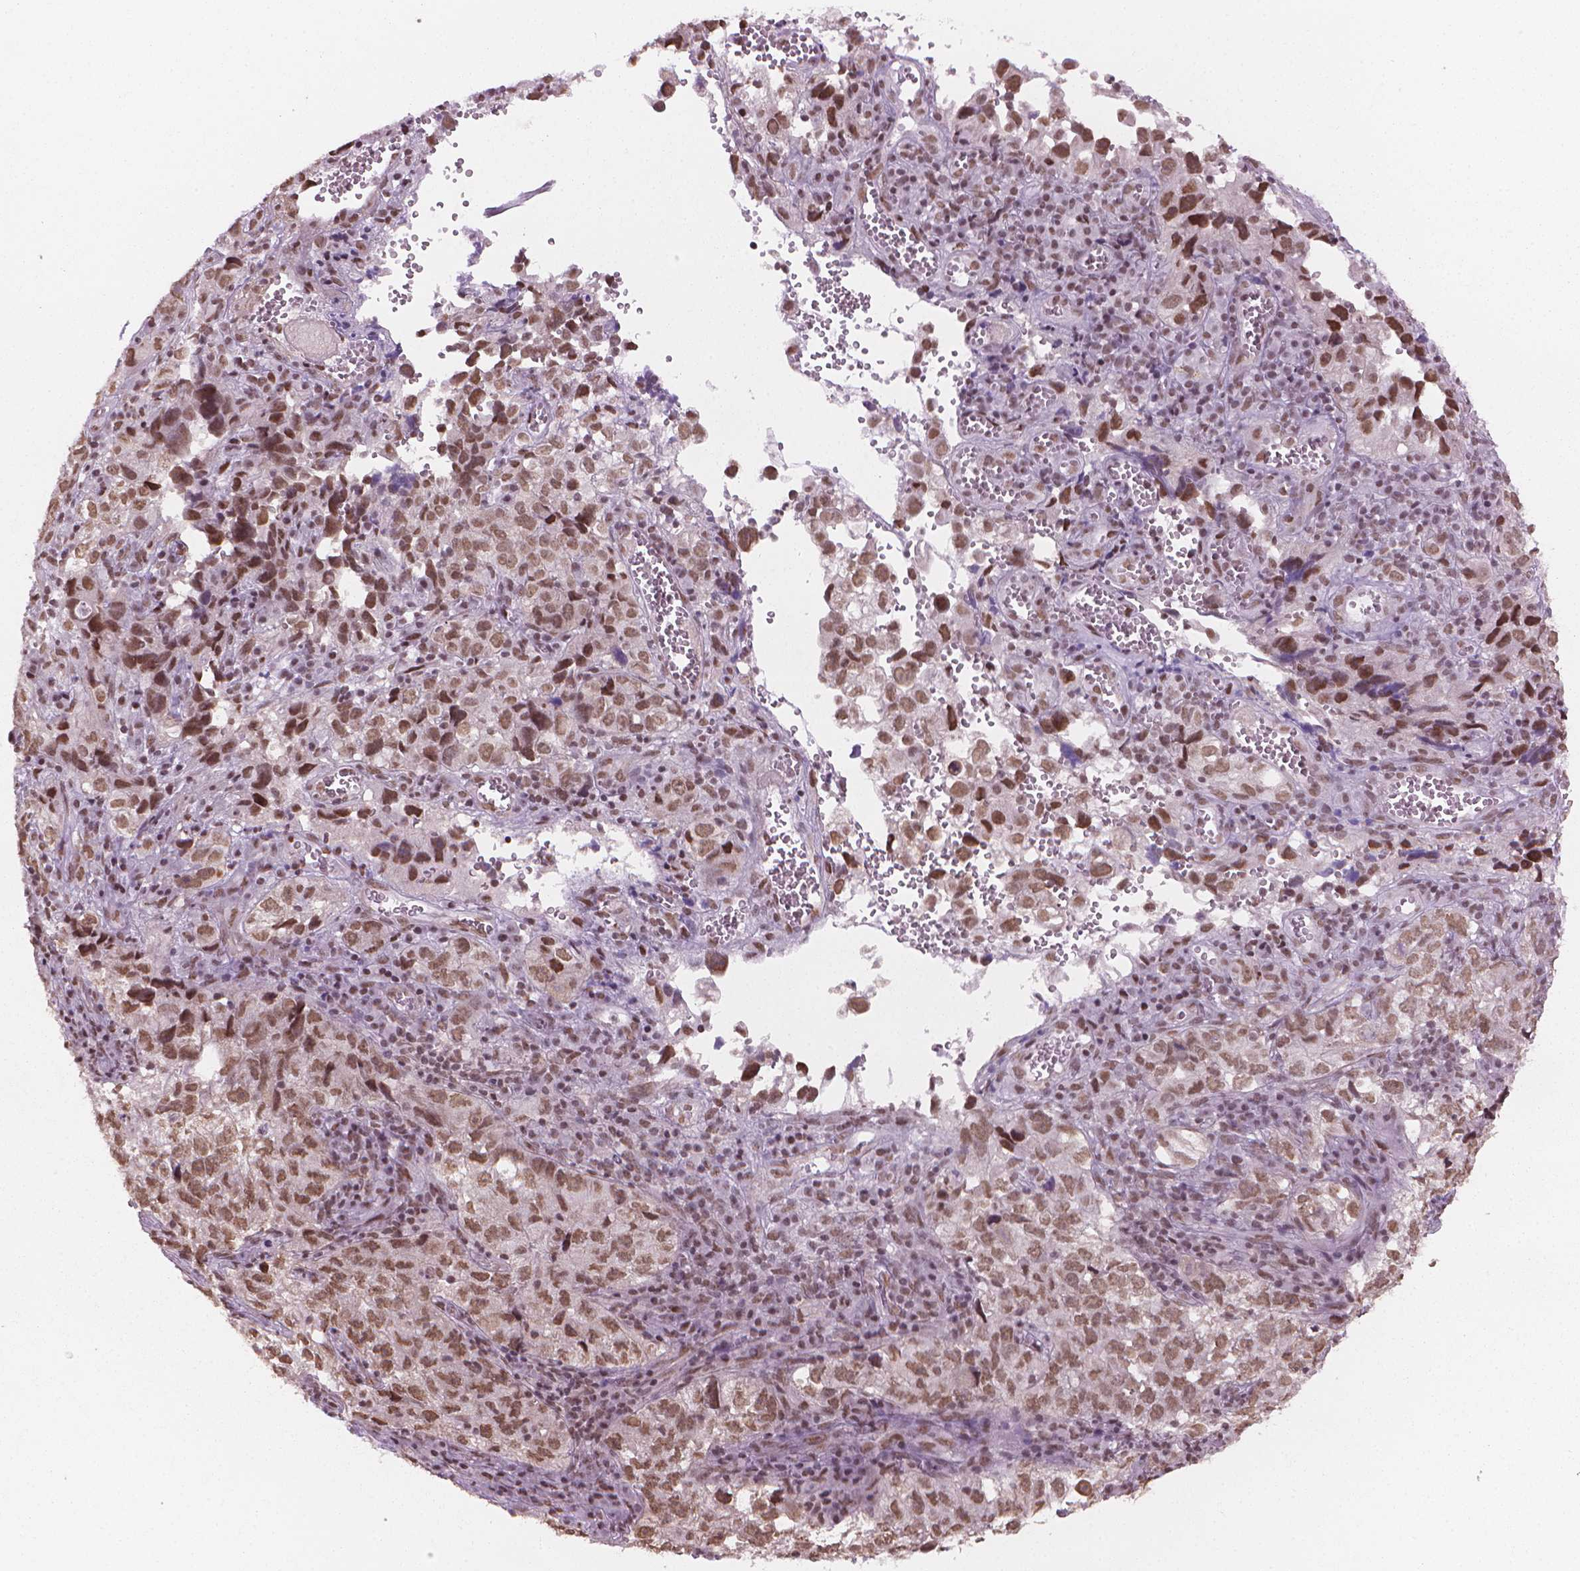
{"staining": {"intensity": "moderate", "quantity": ">75%", "location": "nuclear"}, "tissue": "cervical cancer", "cell_type": "Tumor cells", "image_type": "cancer", "snomed": [{"axis": "morphology", "description": "Squamous cell carcinoma, NOS"}, {"axis": "topography", "description": "Cervix"}], "caption": "A high-resolution micrograph shows IHC staining of cervical cancer (squamous cell carcinoma), which demonstrates moderate nuclear positivity in about >75% of tumor cells.", "gene": "HOXD4", "patient": {"sex": "female", "age": 55}}